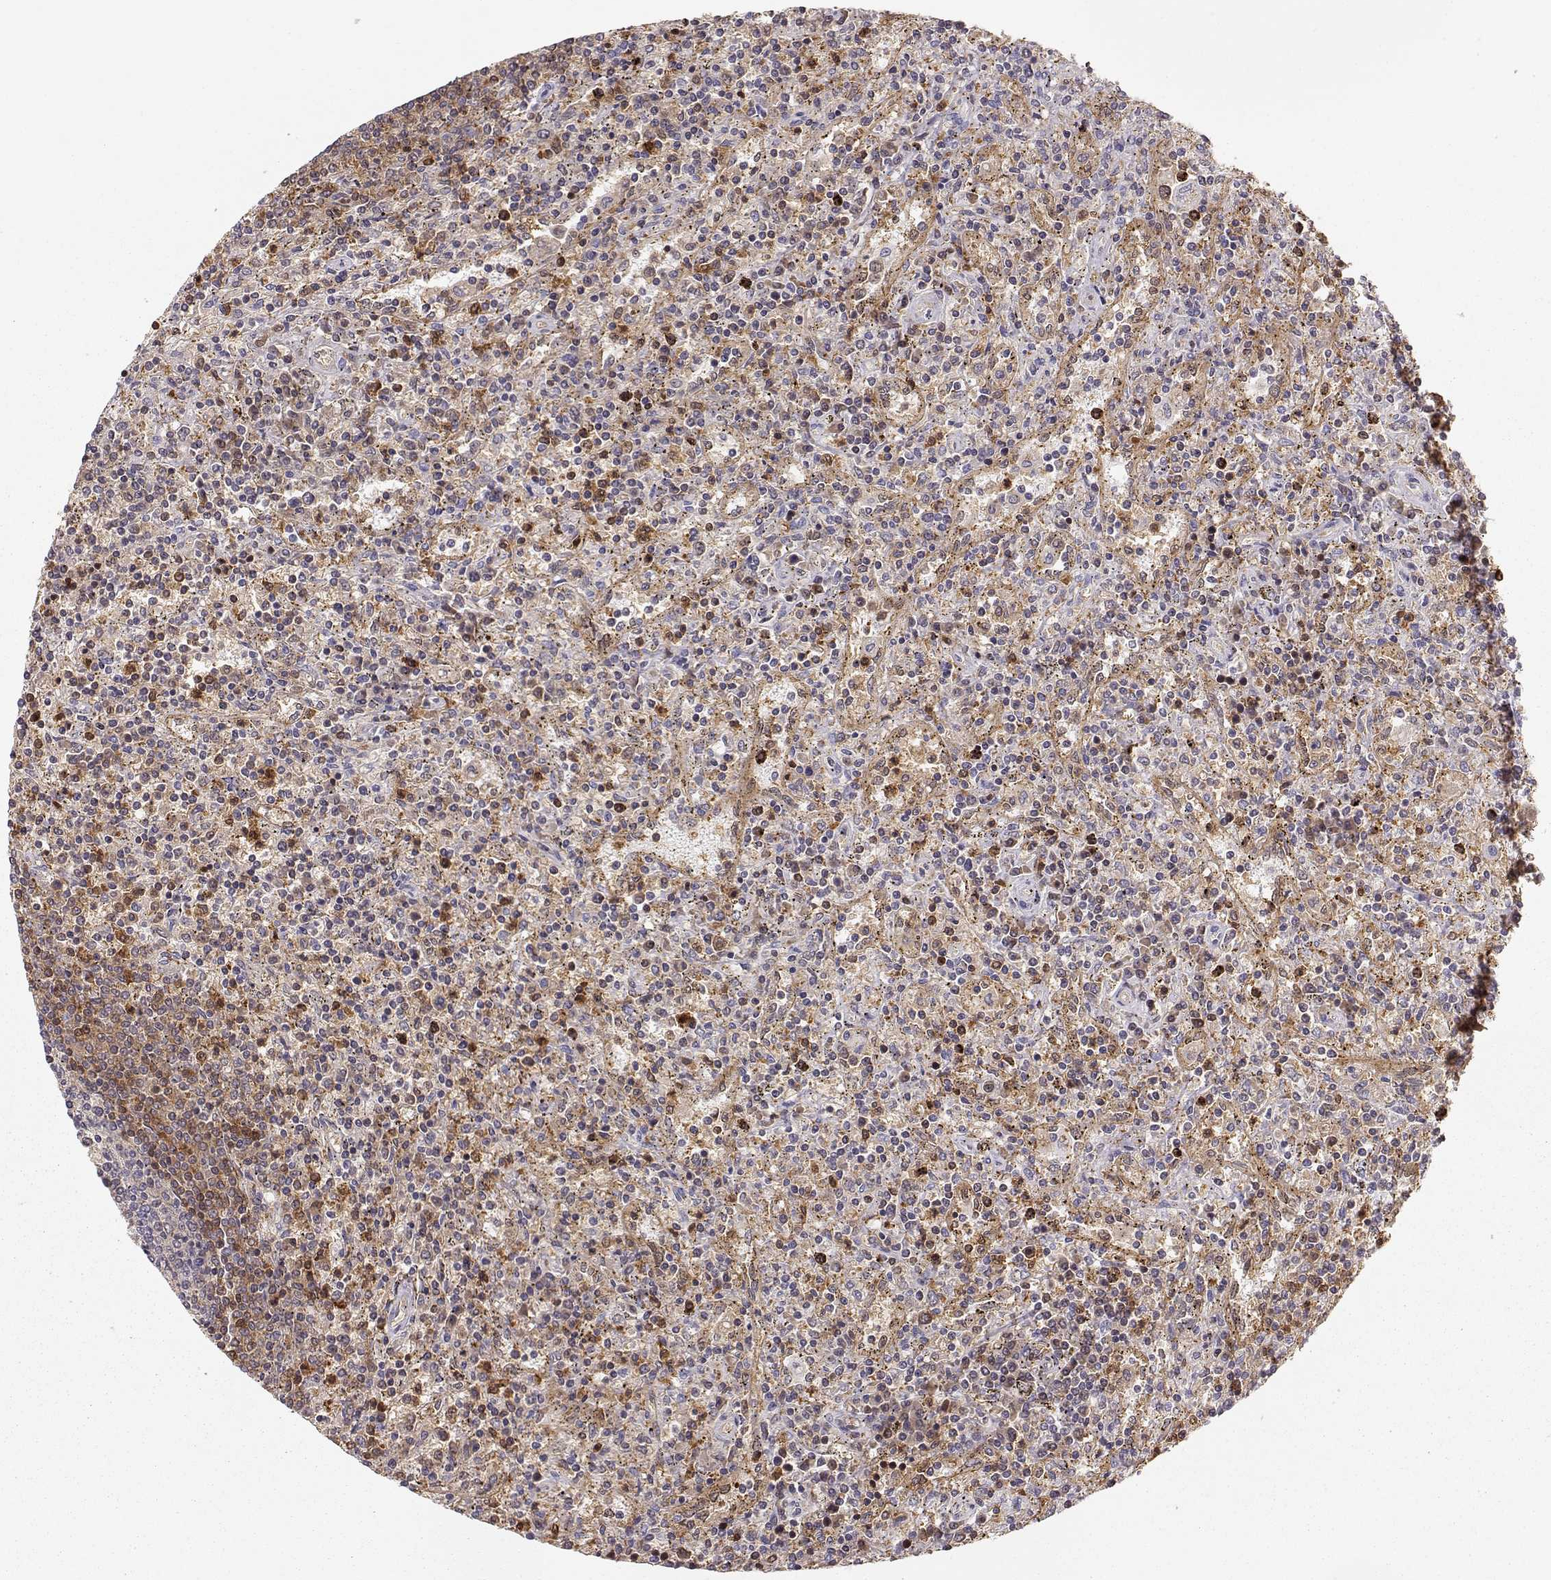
{"staining": {"intensity": "weak", "quantity": ">75%", "location": "cytoplasmic/membranous"}, "tissue": "lymphoma", "cell_type": "Tumor cells", "image_type": "cancer", "snomed": [{"axis": "morphology", "description": "Malignant lymphoma, non-Hodgkin's type, Low grade"}, {"axis": "topography", "description": "Spleen"}], "caption": "A high-resolution image shows IHC staining of lymphoma, which exhibits weak cytoplasmic/membranous positivity in approximately >75% of tumor cells. The protein of interest is stained brown, and the nuclei are stained in blue (DAB IHC with brightfield microscopy, high magnification).", "gene": "PNP", "patient": {"sex": "male", "age": 62}}